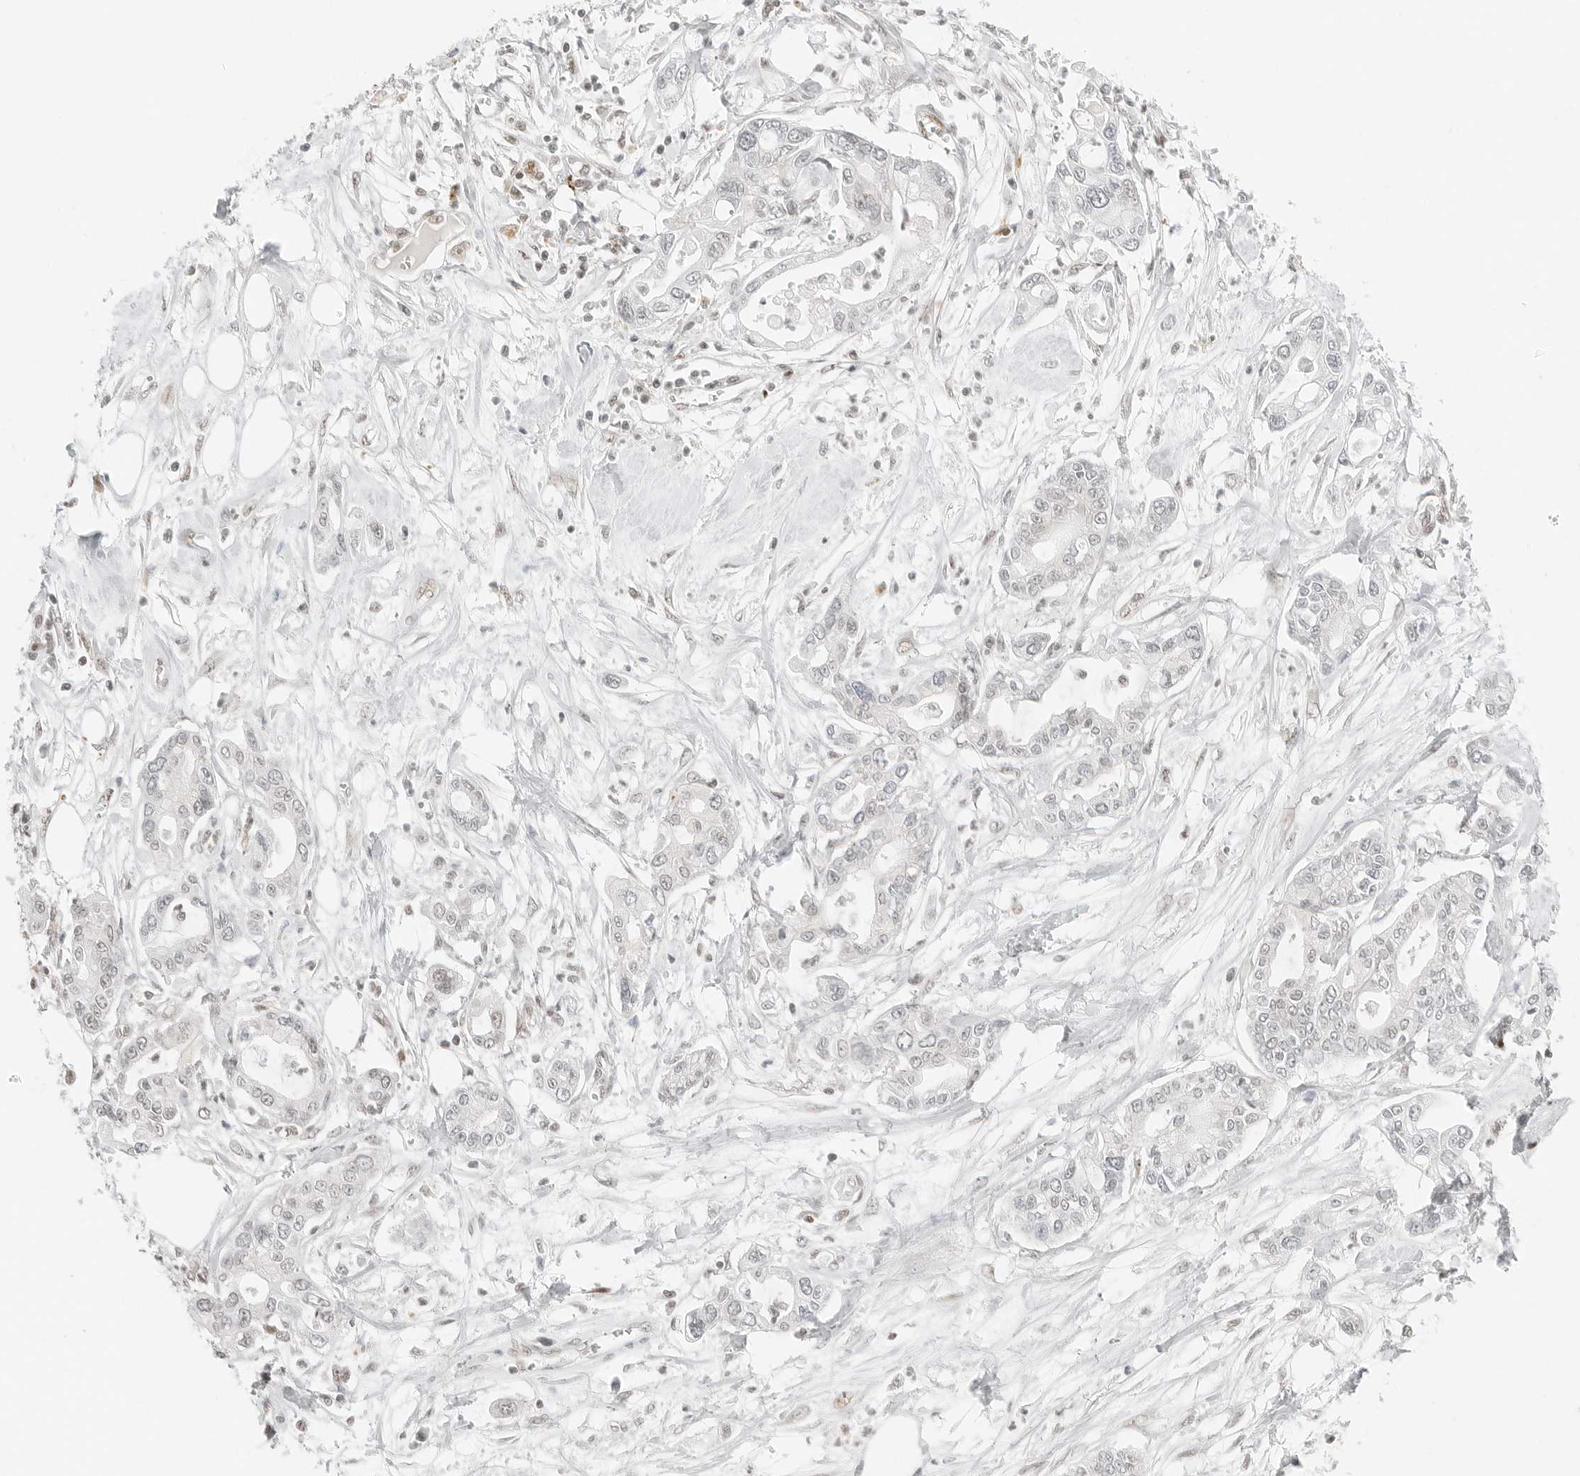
{"staining": {"intensity": "weak", "quantity": "<25%", "location": "nuclear"}, "tissue": "pancreatic cancer", "cell_type": "Tumor cells", "image_type": "cancer", "snomed": [{"axis": "morphology", "description": "Adenocarcinoma, NOS"}, {"axis": "topography", "description": "Pancreas"}], "caption": "Immunohistochemistry (IHC) photomicrograph of pancreatic cancer (adenocarcinoma) stained for a protein (brown), which reveals no positivity in tumor cells. (Brightfield microscopy of DAB immunohistochemistry at high magnification).", "gene": "CRTC2", "patient": {"sex": "male", "age": 68}}